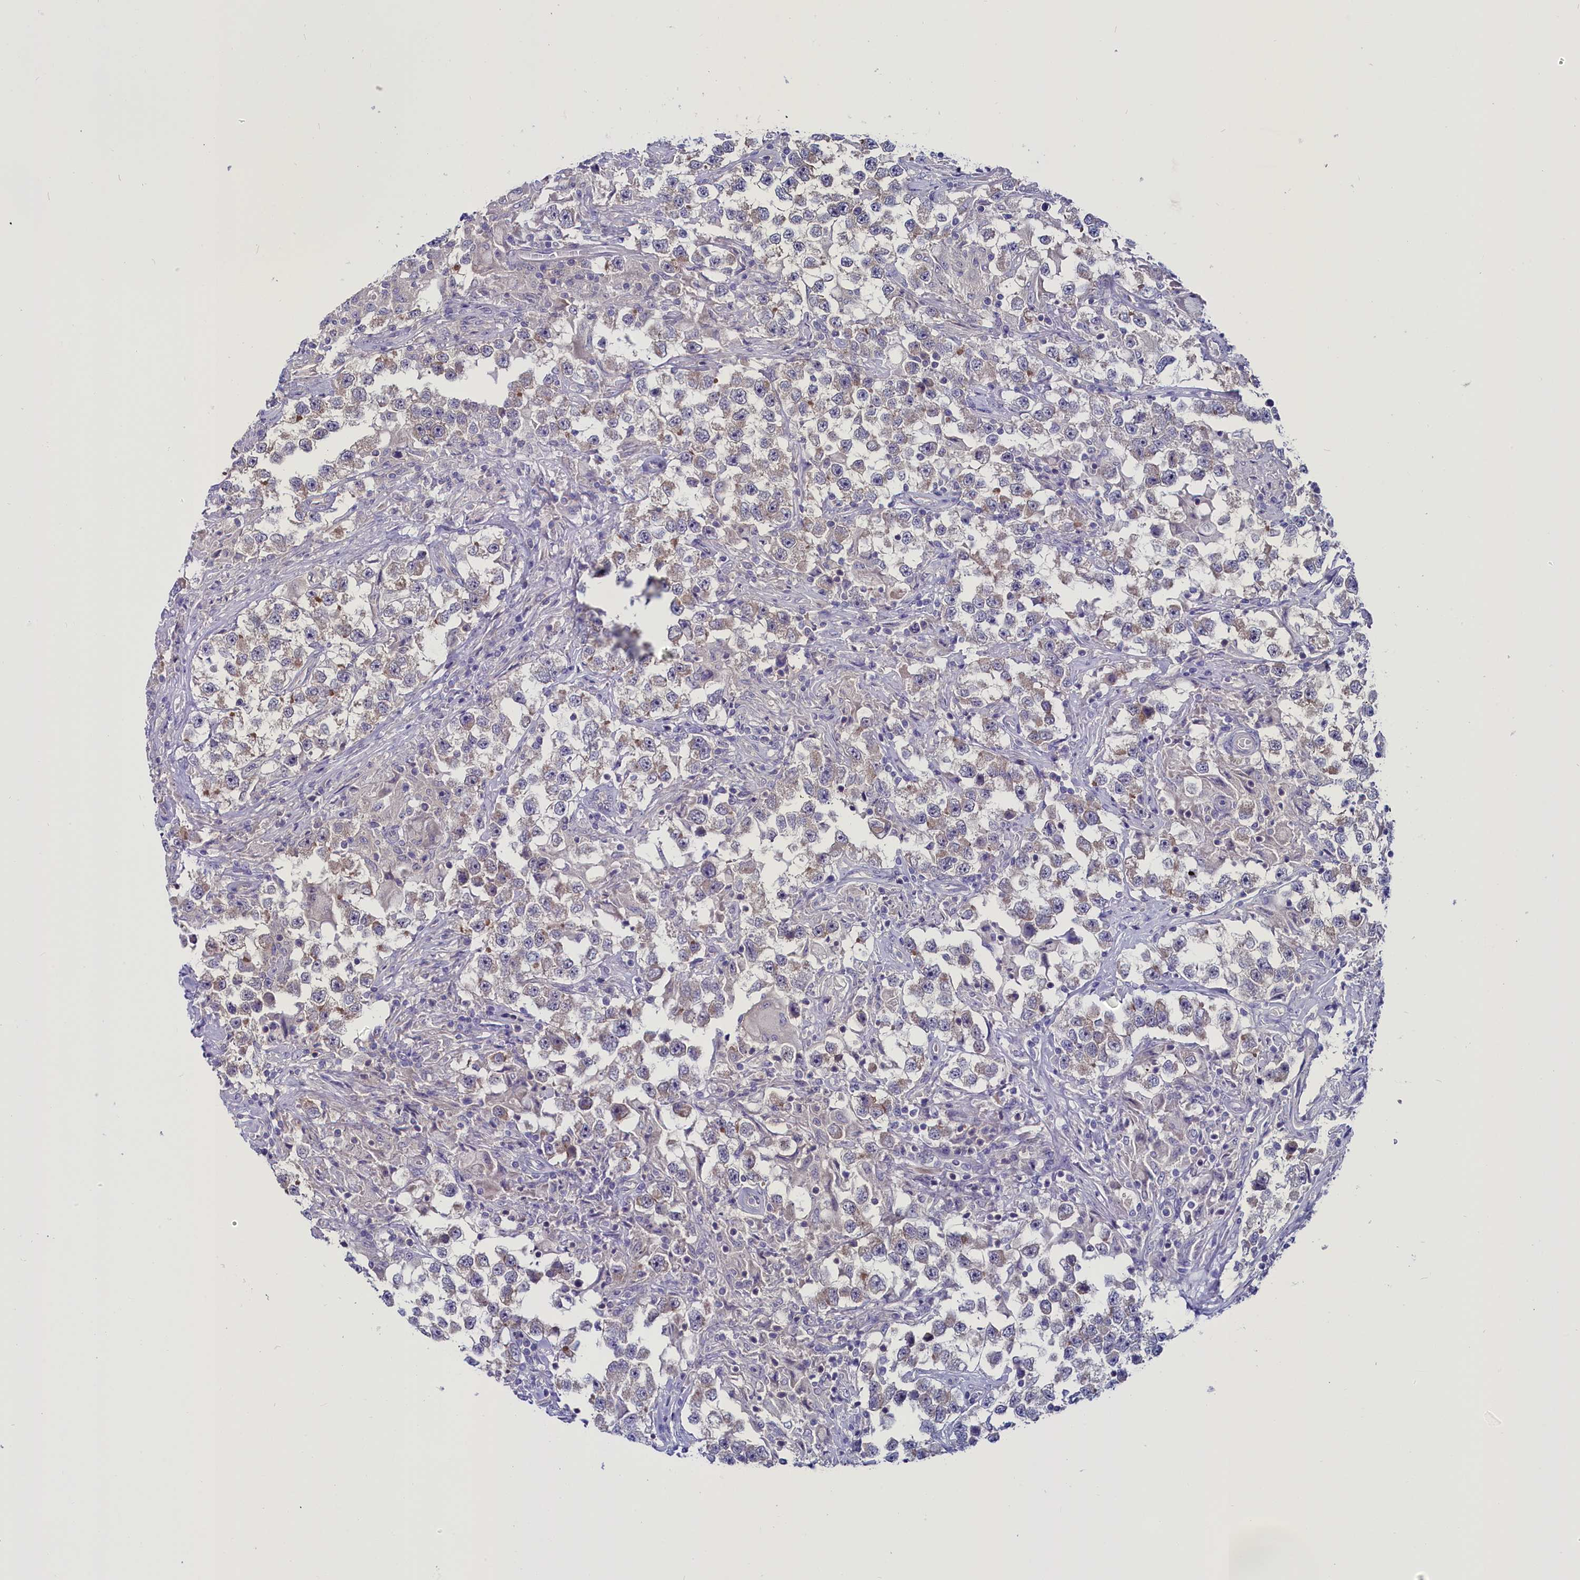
{"staining": {"intensity": "weak", "quantity": "25%-75%", "location": "cytoplasmic/membranous"}, "tissue": "testis cancer", "cell_type": "Tumor cells", "image_type": "cancer", "snomed": [{"axis": "morphology", "description": "Seminoma, NOS"}, {"axis": "topography", "description": "Testis"}], "caption": "This is an image of immunohistochemistry staining of seminoma (testis), which shows weak positivity in the cytoplasmic/membranous of tumor cells.", "gene": "CIAPIN1", "patient": {"sex": "male", "age": 46}}